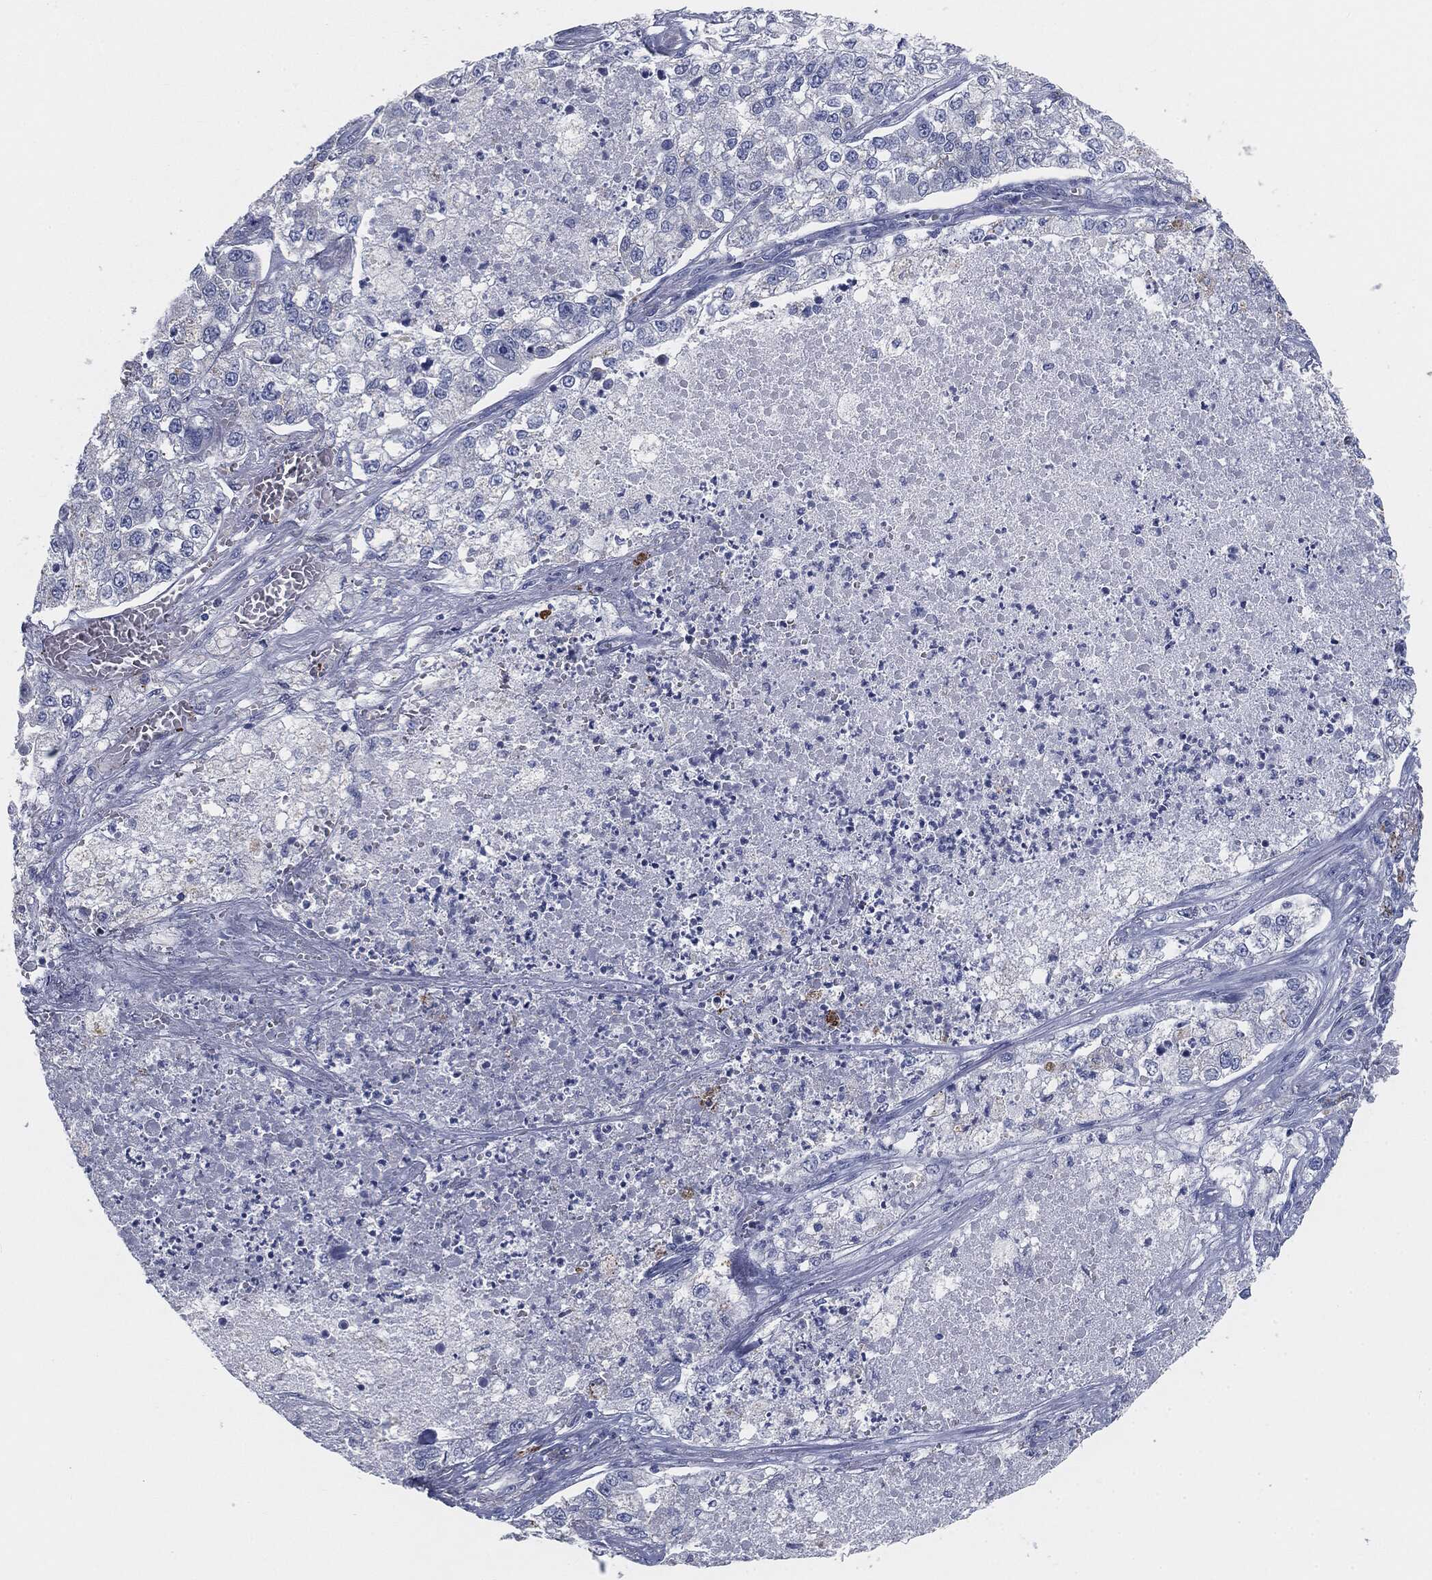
{"staining": {"intensity": "negative", "quantity": "none", "location": "none"}, "tissue": "lung cancer", "cell_type": "Tumor cells", "image_type": "cancer", "snomed": [{"axis": "morphology", "description": "Adenocarcinoma, NOS"}, {"axis": "topography", "description": "Lung"}], "caption": "Lung adenocarcinoma stained for a protein using immunohistochemistry (IHC) displays no staining tumor cells.", "gene": "CAV3", "patient": {"sex": "male", "age": 49}}